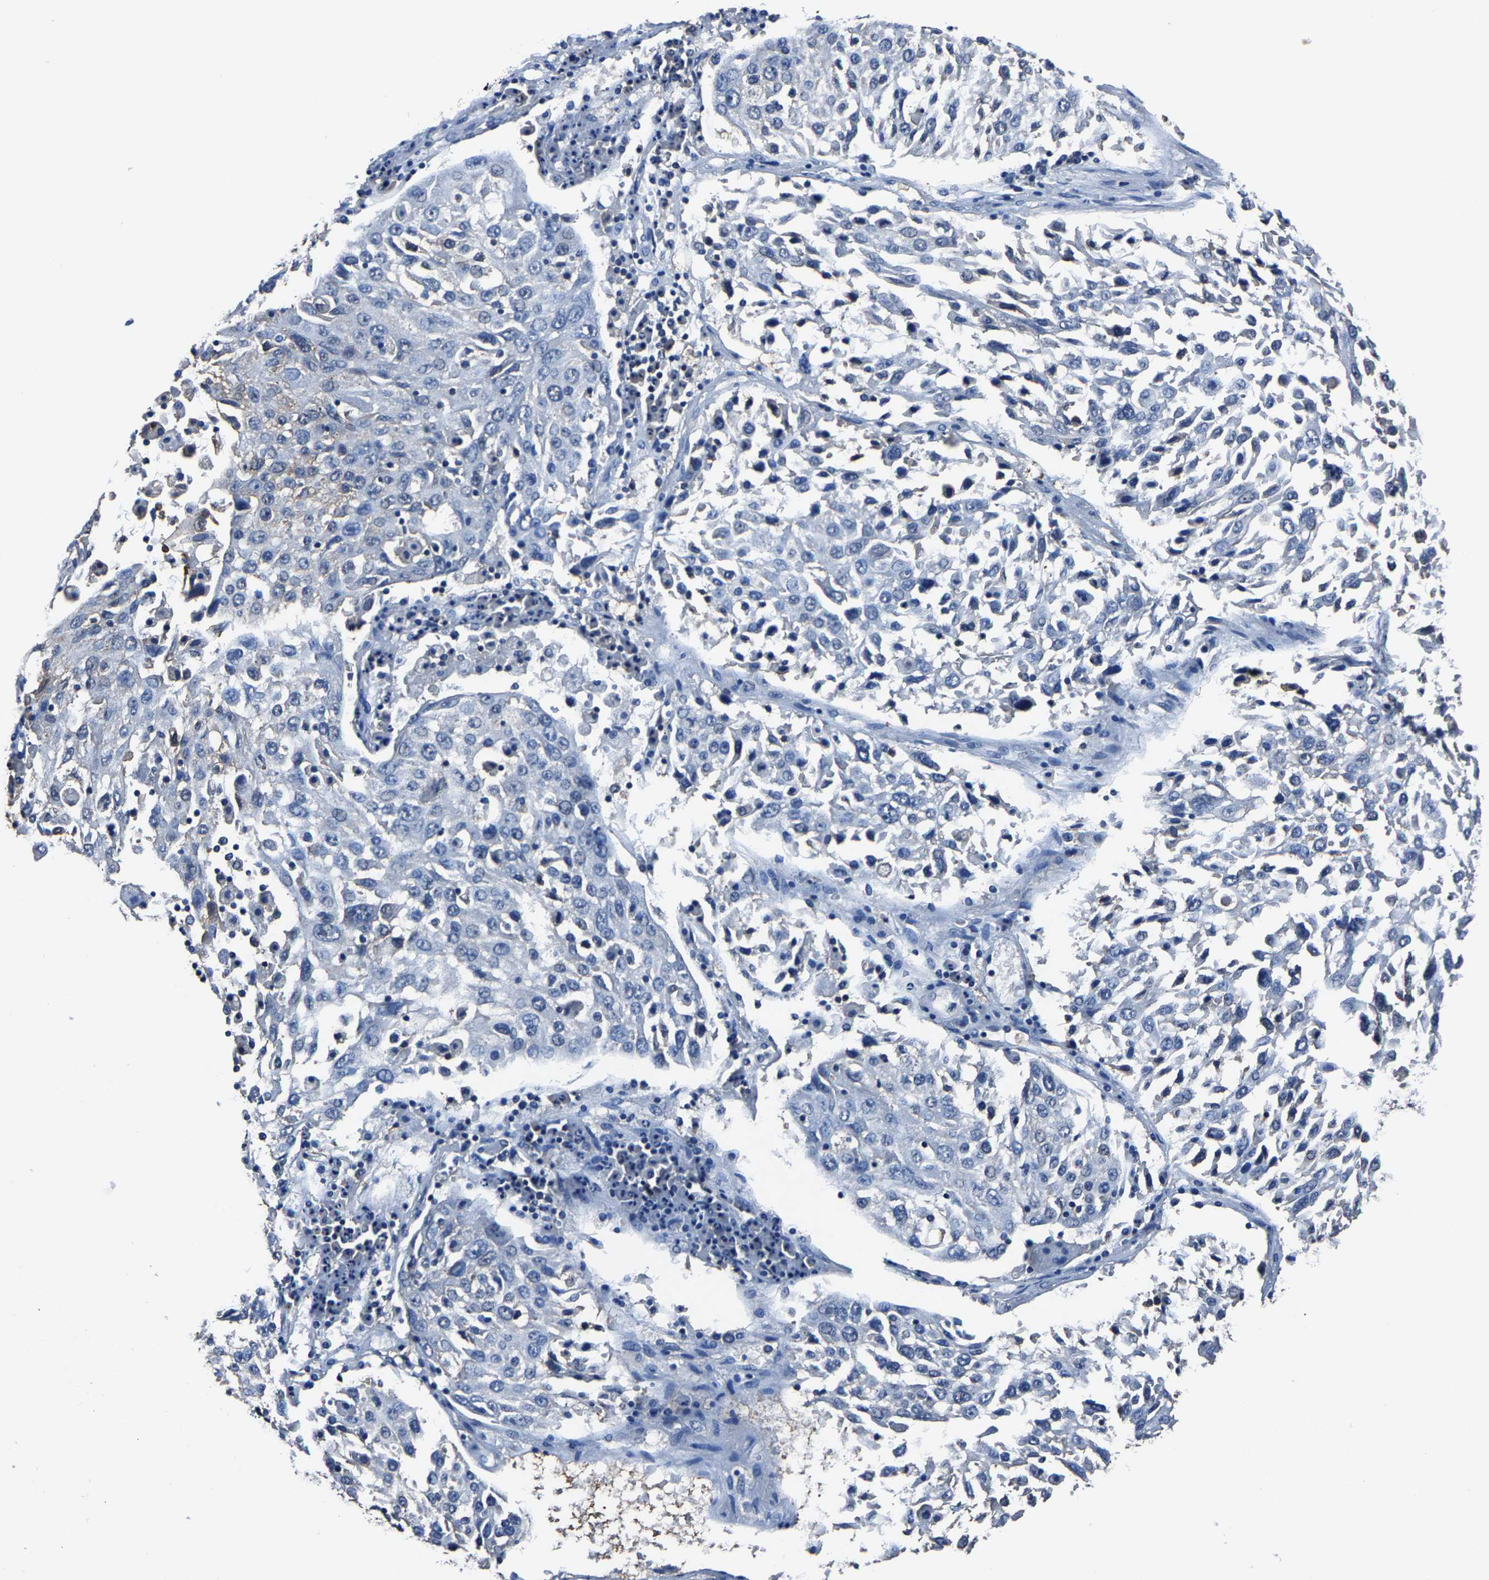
{"staining": {"intensity": "negative", "quantity": "none", "location": "none"}, "tissue": "lung cancer", "cell_type": "Tumor cells", "image_type": "cancer", "snomed": [{"axis": "morphology", "description": "Squamous cell carcinoma, NOS"}, {"axis": "topography", "description": "Lung"}], "caption": "An image of human lung cancer (squamous cell carcinoma) is negative for staining in tumor cells.", "gene": "ALDOB", "patient": {"sex": "male", "age": 65}}